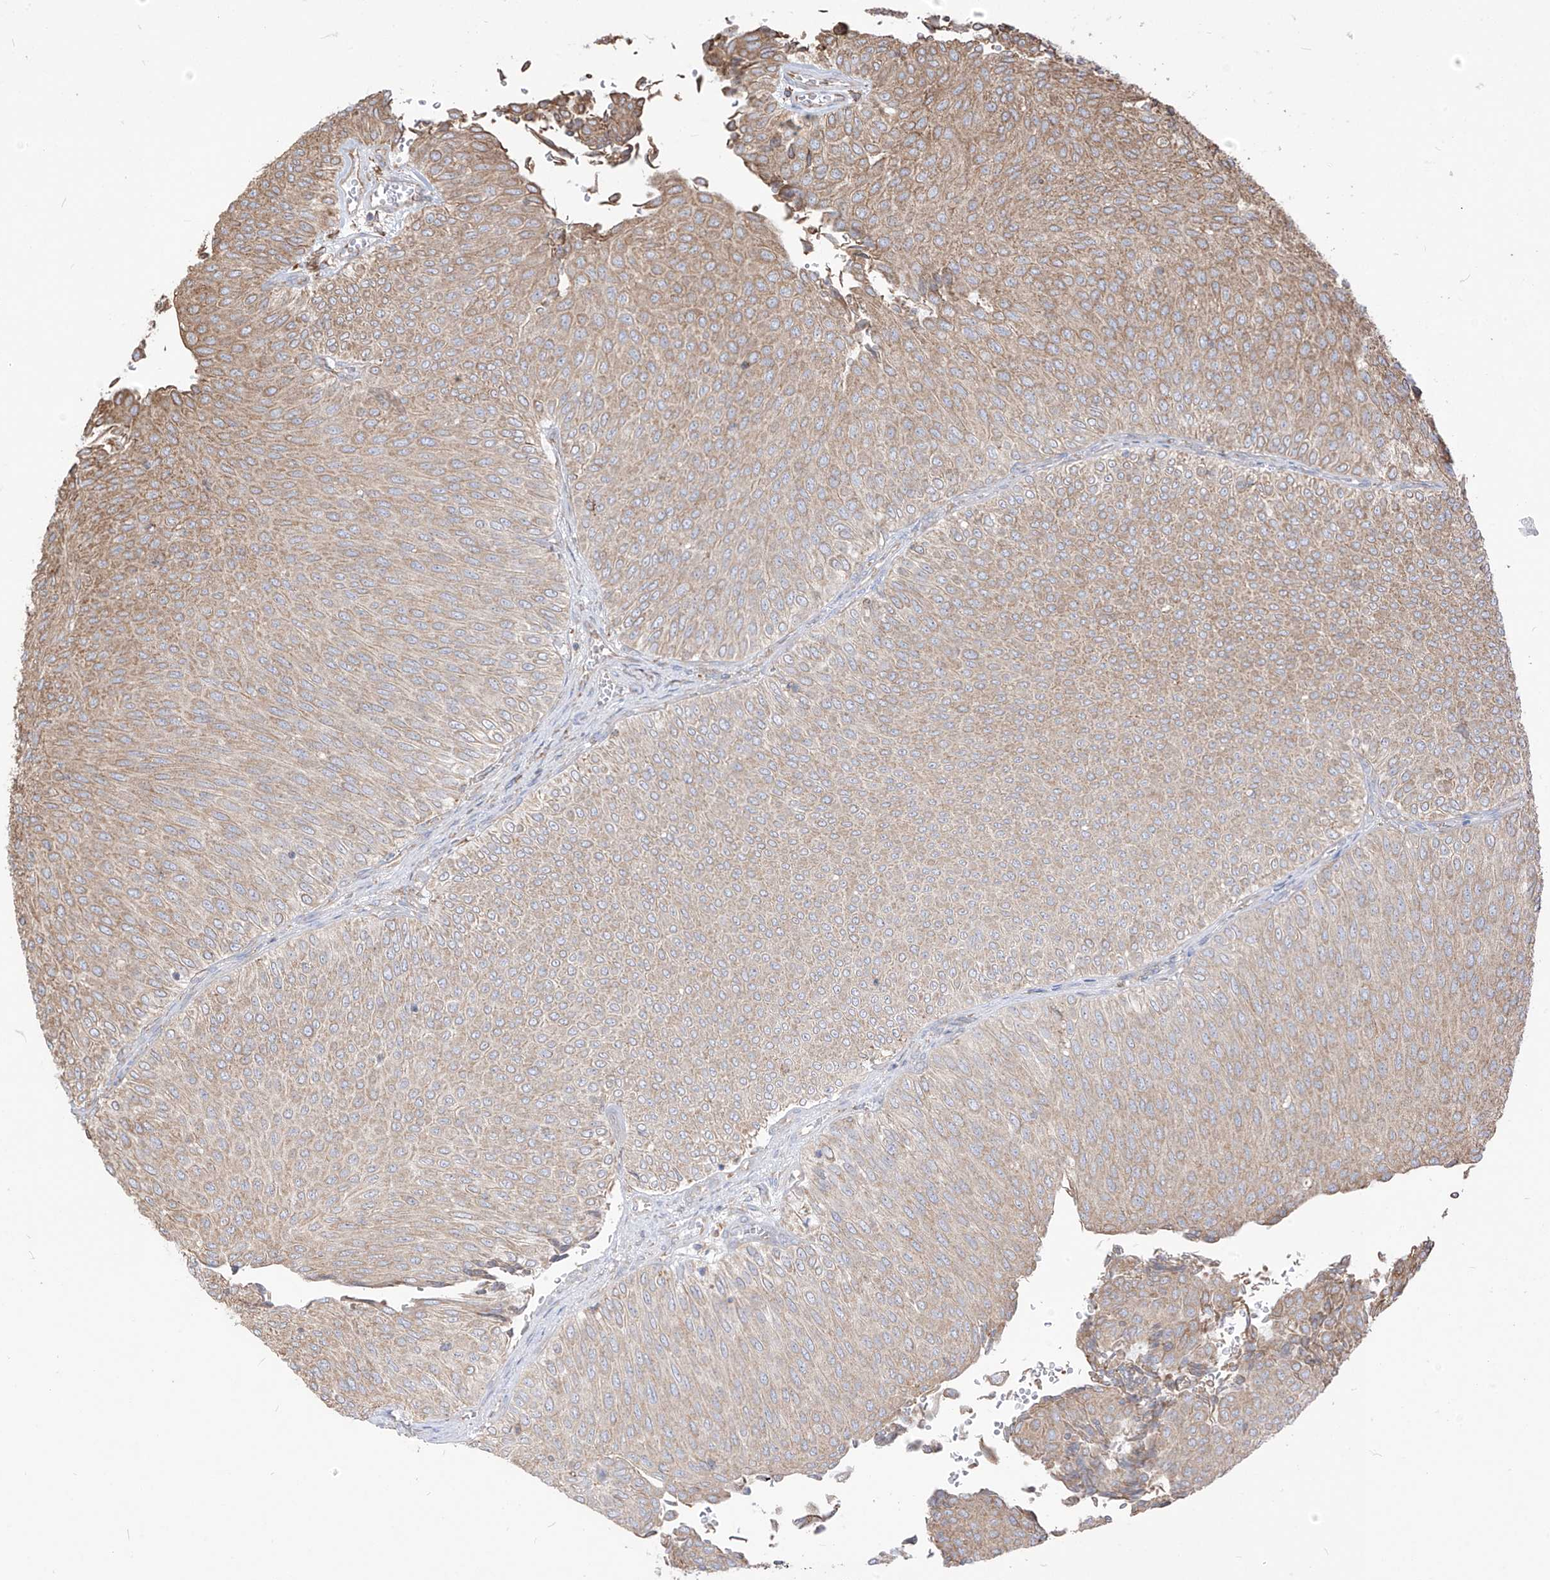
{"staining": {"intensity": "weak", "quantity": "25%-75%", "location": "cytoplasmic/membranous"}, "tissue": "urothelial cancer", "cell_type": "Tumor cells", "image_type": "cancer", "snomed": [{"axis": "morphology", "description": "Urothelial carcinoma, Low grade"}, {"axis": "topography", "description": "Urinary bladder"}], "caption": "A high-resolution micrograph shows immunohistochemistry (IHC) staining of urothelial carcinoma (low-grade), which reveals weak cytoplasmic/membranous expression in about 25%-75% of tumor cells.", "gene": "PDIA6", "patient": {"sex": "male", "age": 78}}